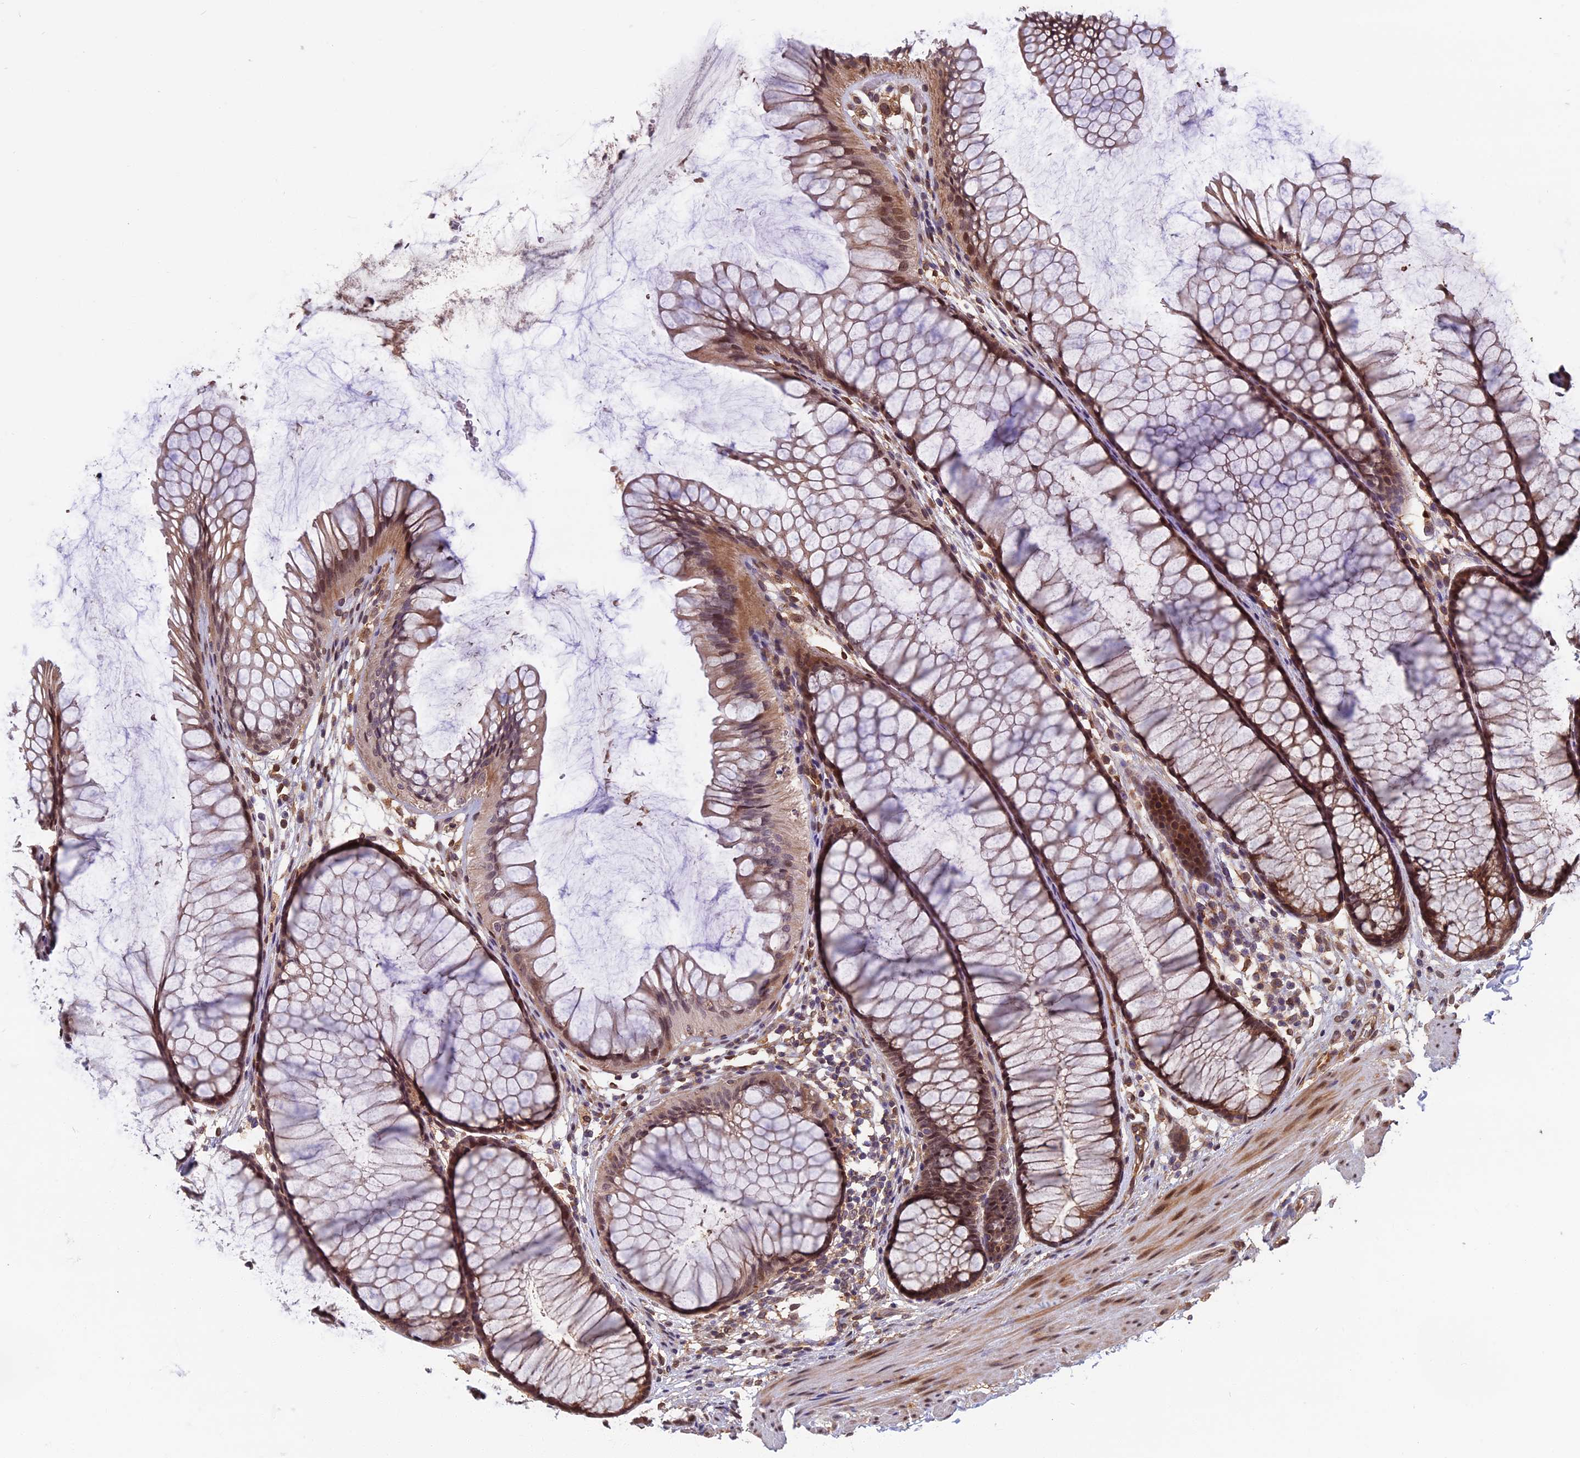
{"staining": {"intensity": "moderate", "quantity": ">75%", "location": "cytoplasmic/membranous"}, "tissue": "colon", "cell_type": "Endothelial cells", "image_type": "normal", "snomed": [{"axis": "morphology", "description": "Normal tissue, NOS"}, {"axis": "topography", "description": "Colon"}], "caption": "Immunohistochemical staining of unremarkable colon exhibits moderate cytoplasmic/membranous protein staining in approximately >75% of endothelial cells.", "gene": "SPG11", "patient": {"sex": "female", "age": 82}}